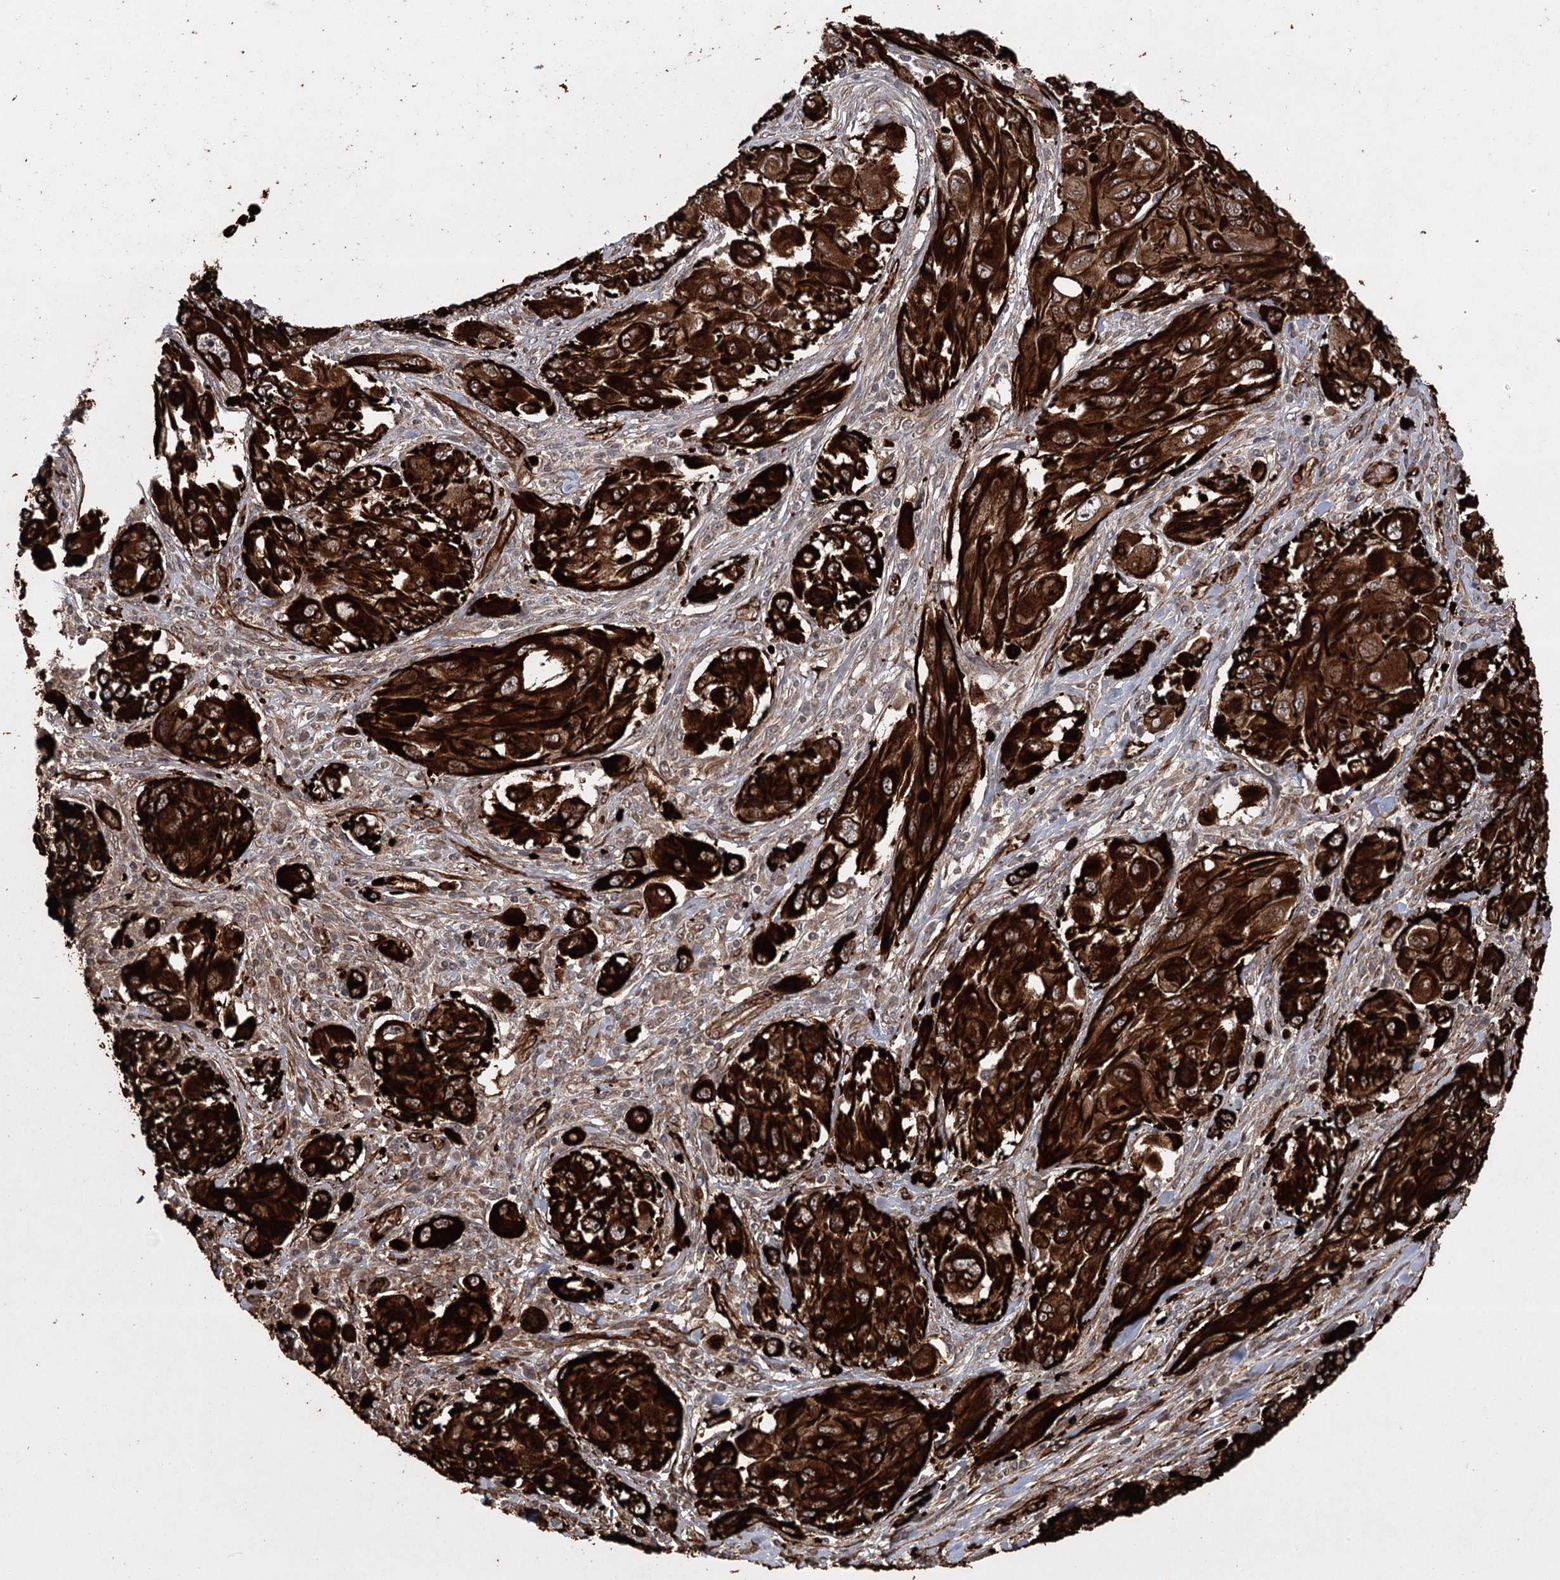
{"staining": {"intensity": "strong", "quantity": ">75%", "location": "cytoplasmic/membranous"}, "tissue": "melanoma", "cell_type": "Tumor cells", "image_type": "cancer", "snomed": [{"axis": "morphology", "description": "Malignant melanoma, NOS"}, {"axis": "topography", "description": "Skin"}], "caption": "A histopathology image of human melanoma stained for a protein demonstrates strong cytoplasmic/membranous brown staining in tumor cells.", "gene": "RPAP3", "patient": {"sex": "female", "age": 91}}